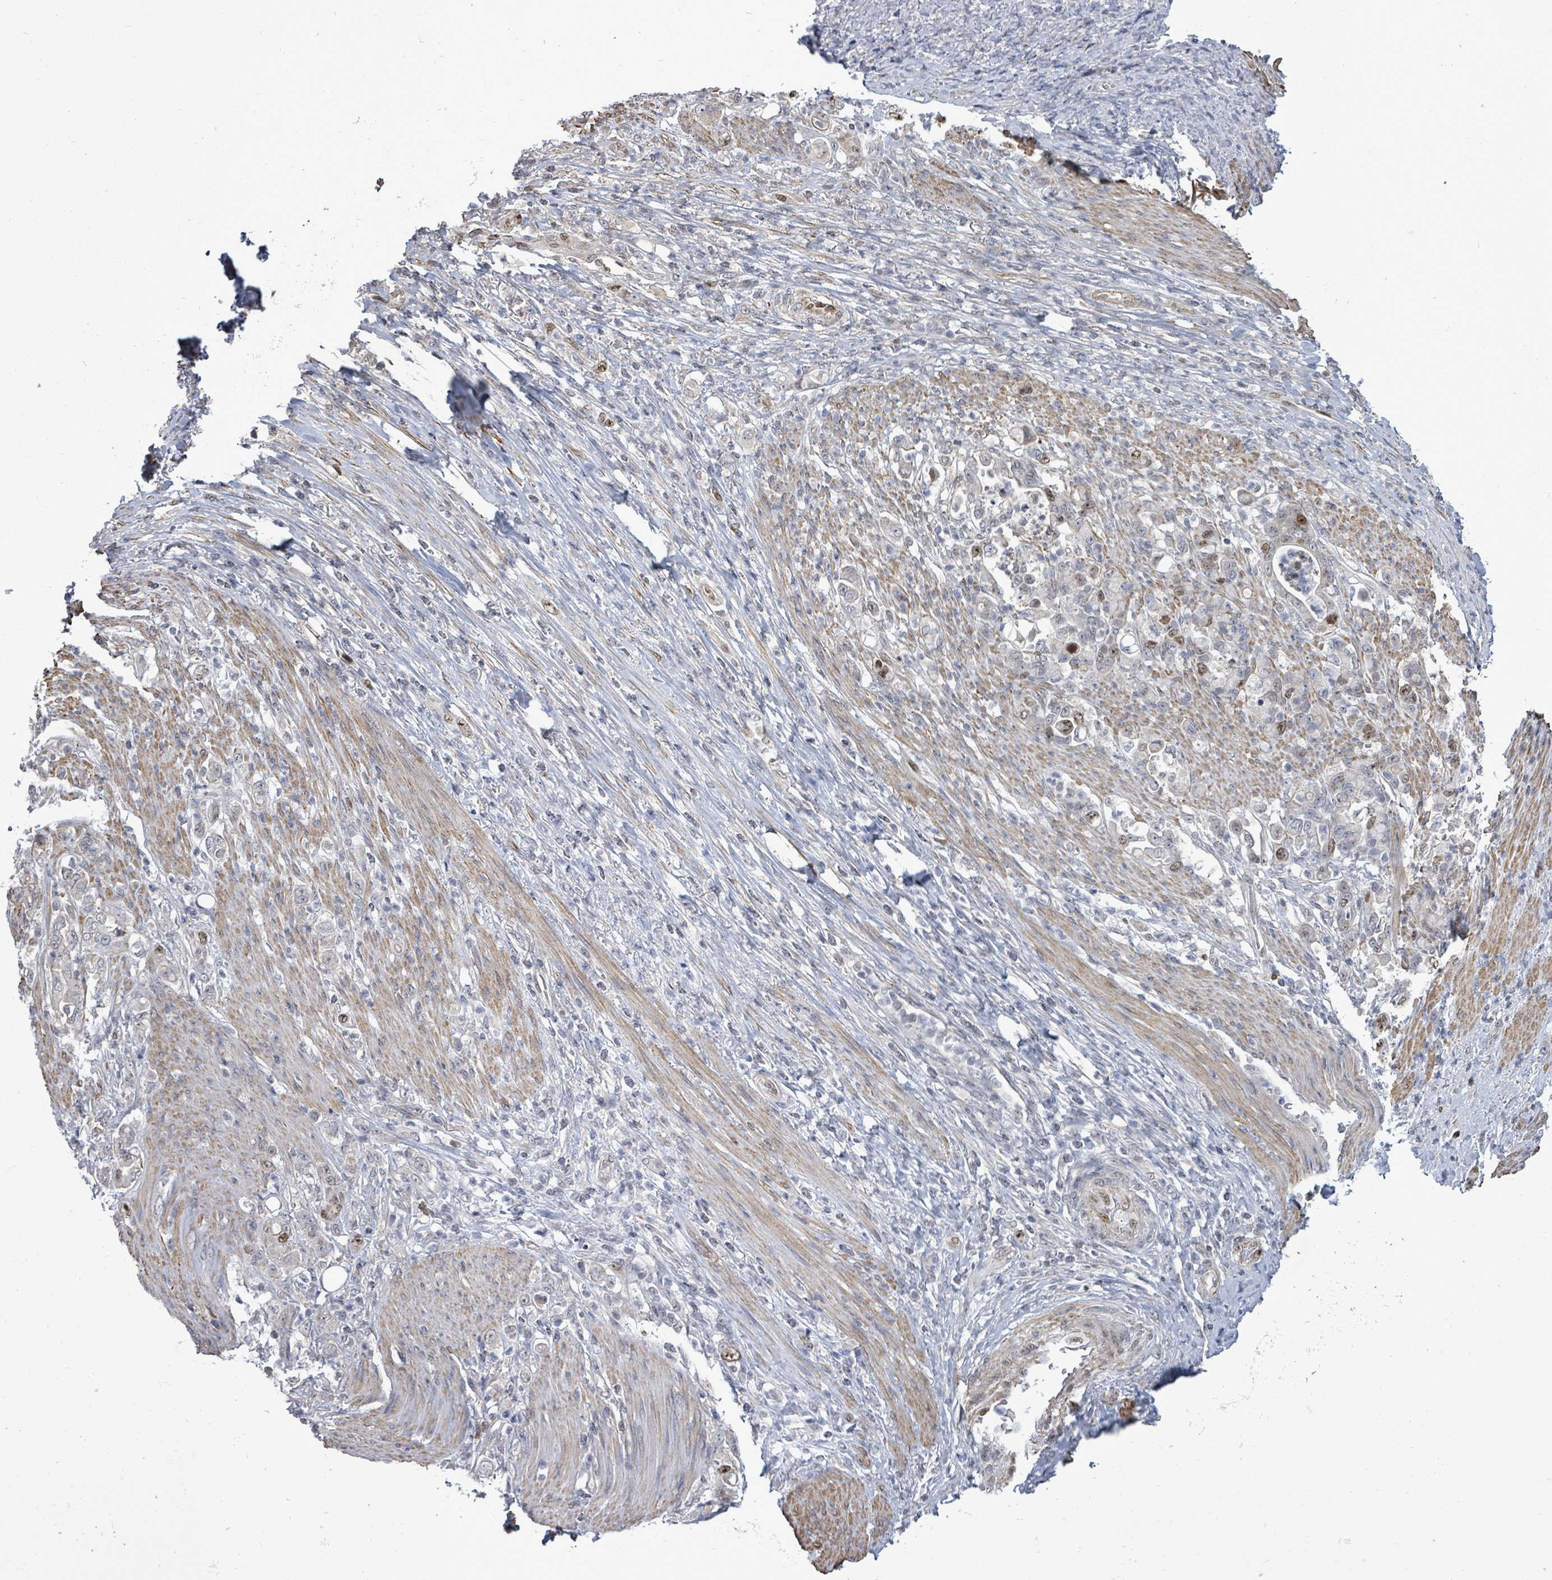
{"staining": {"intensity": "negative", "quantity": "none", "location": "none"}, "tissue": "stomach cancer", "cell_type": "Tumor cells", "image_type": "cancer", "snomed": [{"axis": "morphology", "description": "Normal tissue, NOS"}, {"axis": "morphology", "description": "Adenocarcinoma, NOS"}, {"axis": "topography", "description": "Stomach"}], "caption": "The micrograph exhibits no staining of tumor cells in stomach adenocarcinoma. (DAB (3,3'-diaminobenzidine) immunohistochemistry visualized using brightfield microscopy, high magnification).", "gene": "PAPSS1", "patient": {"sex": "female", "age": 79}}